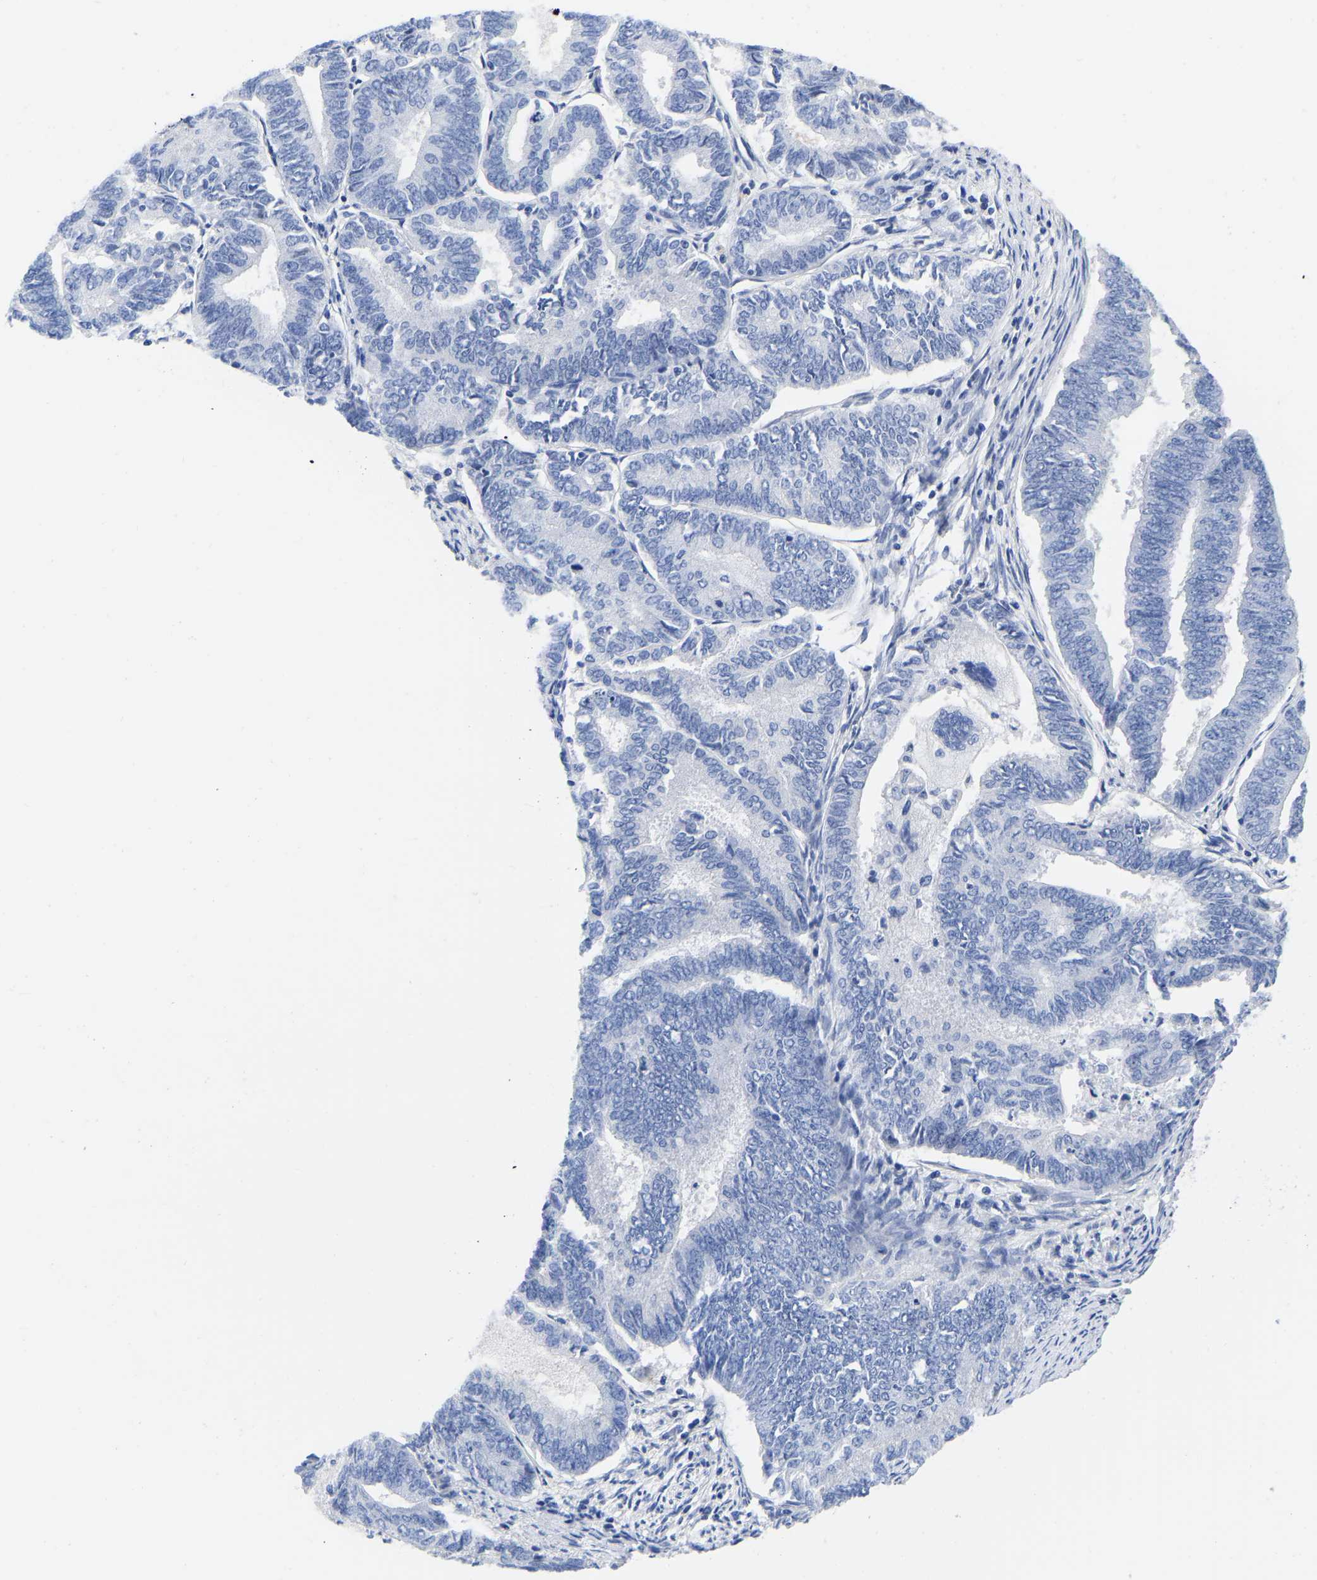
{"staining": {"intensity": "negative", "quantity": "none", "location": "none"}, "tissue": "endometrial cancer", "cell_type": "Tumor cells", "image_type": "cancer", "snomed": [{"axis": "morphology", "description": "Adenocarcinoma, NOS"}, {"axis": "topography", "description": "Endometrium"}], "caption": "A histopathology image of endometrial cancer stained for a protein displays no brown staining in tumor cells.", "gene": "GPA33", "patient": {"sex": "female", "age": 86}}